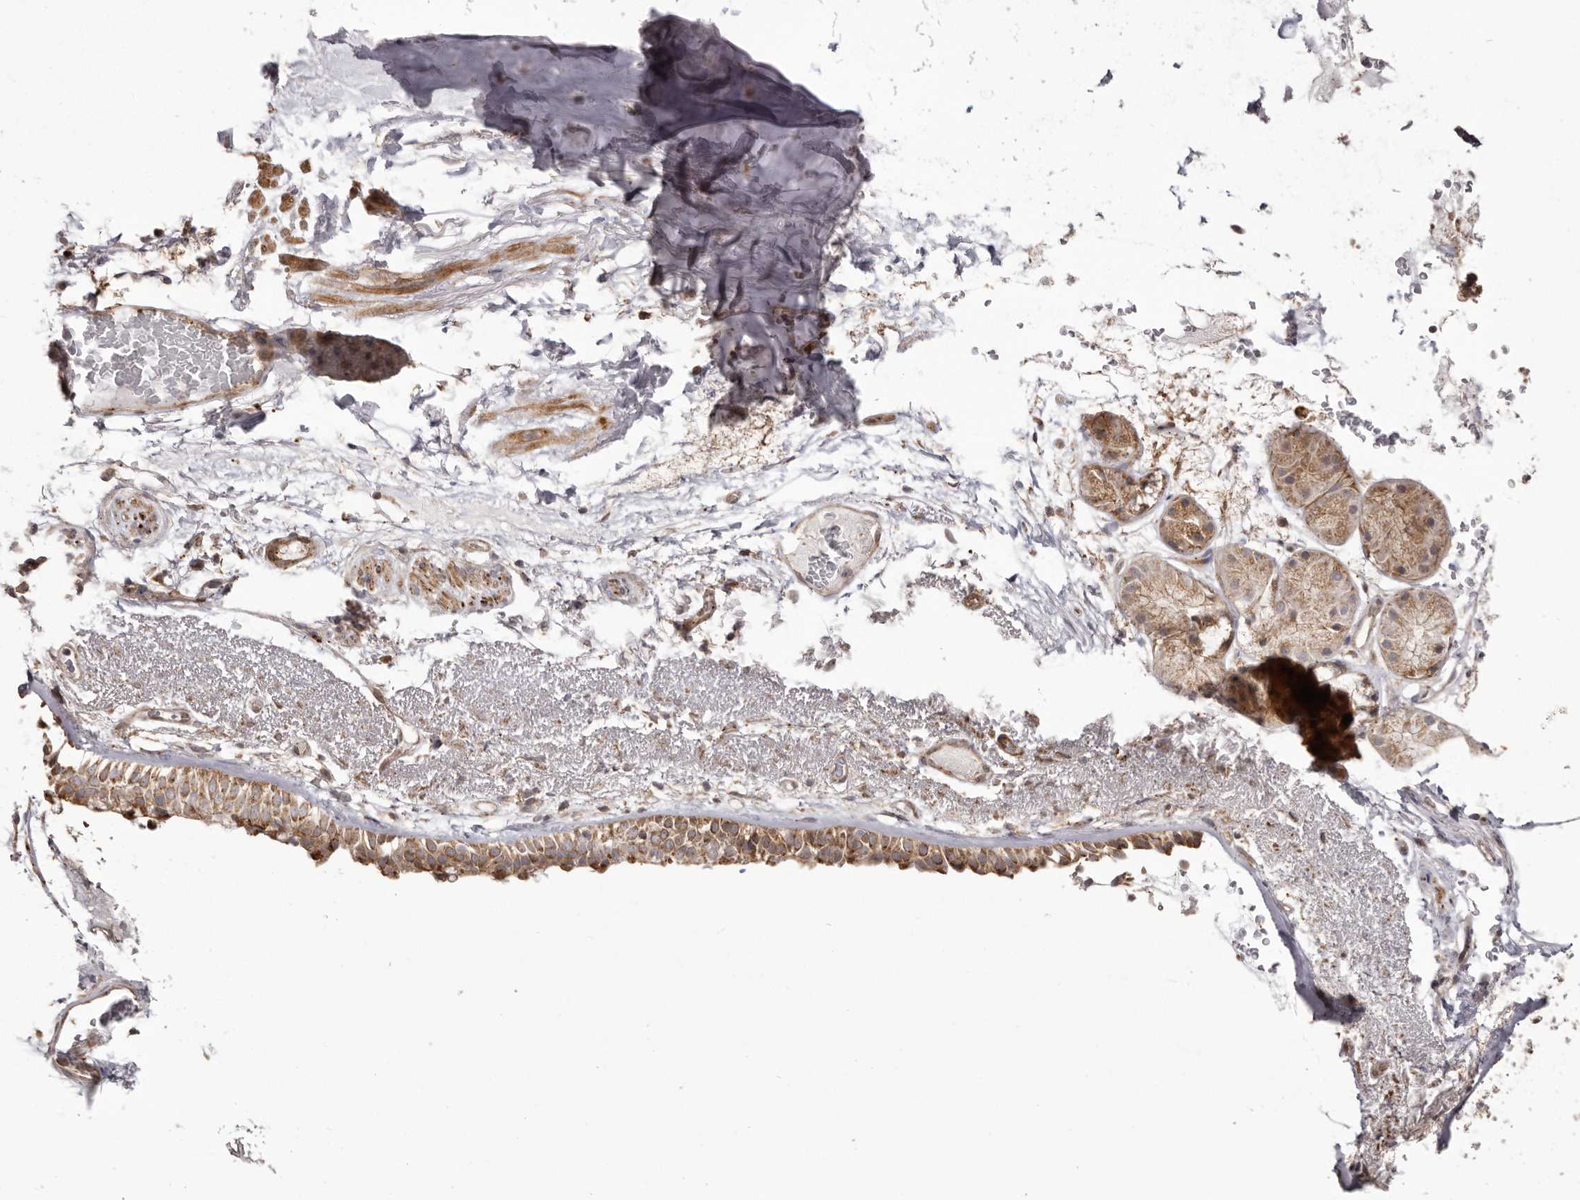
{"staining": {"intensity": "strong", "quantity": "25%-75%", "location": "cytoplasmic/membranous"}, "tissue": "bronchus", "cell_type": "Respiratory epithelial cells", "image_type": "normal", "snomed": [{"axis": "morphology", "description": "Normal tissue, NOS"}, {"axis": "morphology", "description": "Squamous cell carcinoma, NOS"}, {"axis": "topography", "description": "Lymph node"}, {"axis": "topography", "description": "Bronchus"}, {"axis": "topography", "description": "Lung"}], "caption": "A brown stain shows strong cytoplasmic/membranous positivity of a protein in respiratory epithelial cells of normal human bronchus. The staining is performed using DAB brown chromogen to label protein expression. The nuclei are counter-stained blue using hematoxylin.", "gene": "NUP43", "patient": {"sex": "male", "age": 66}}